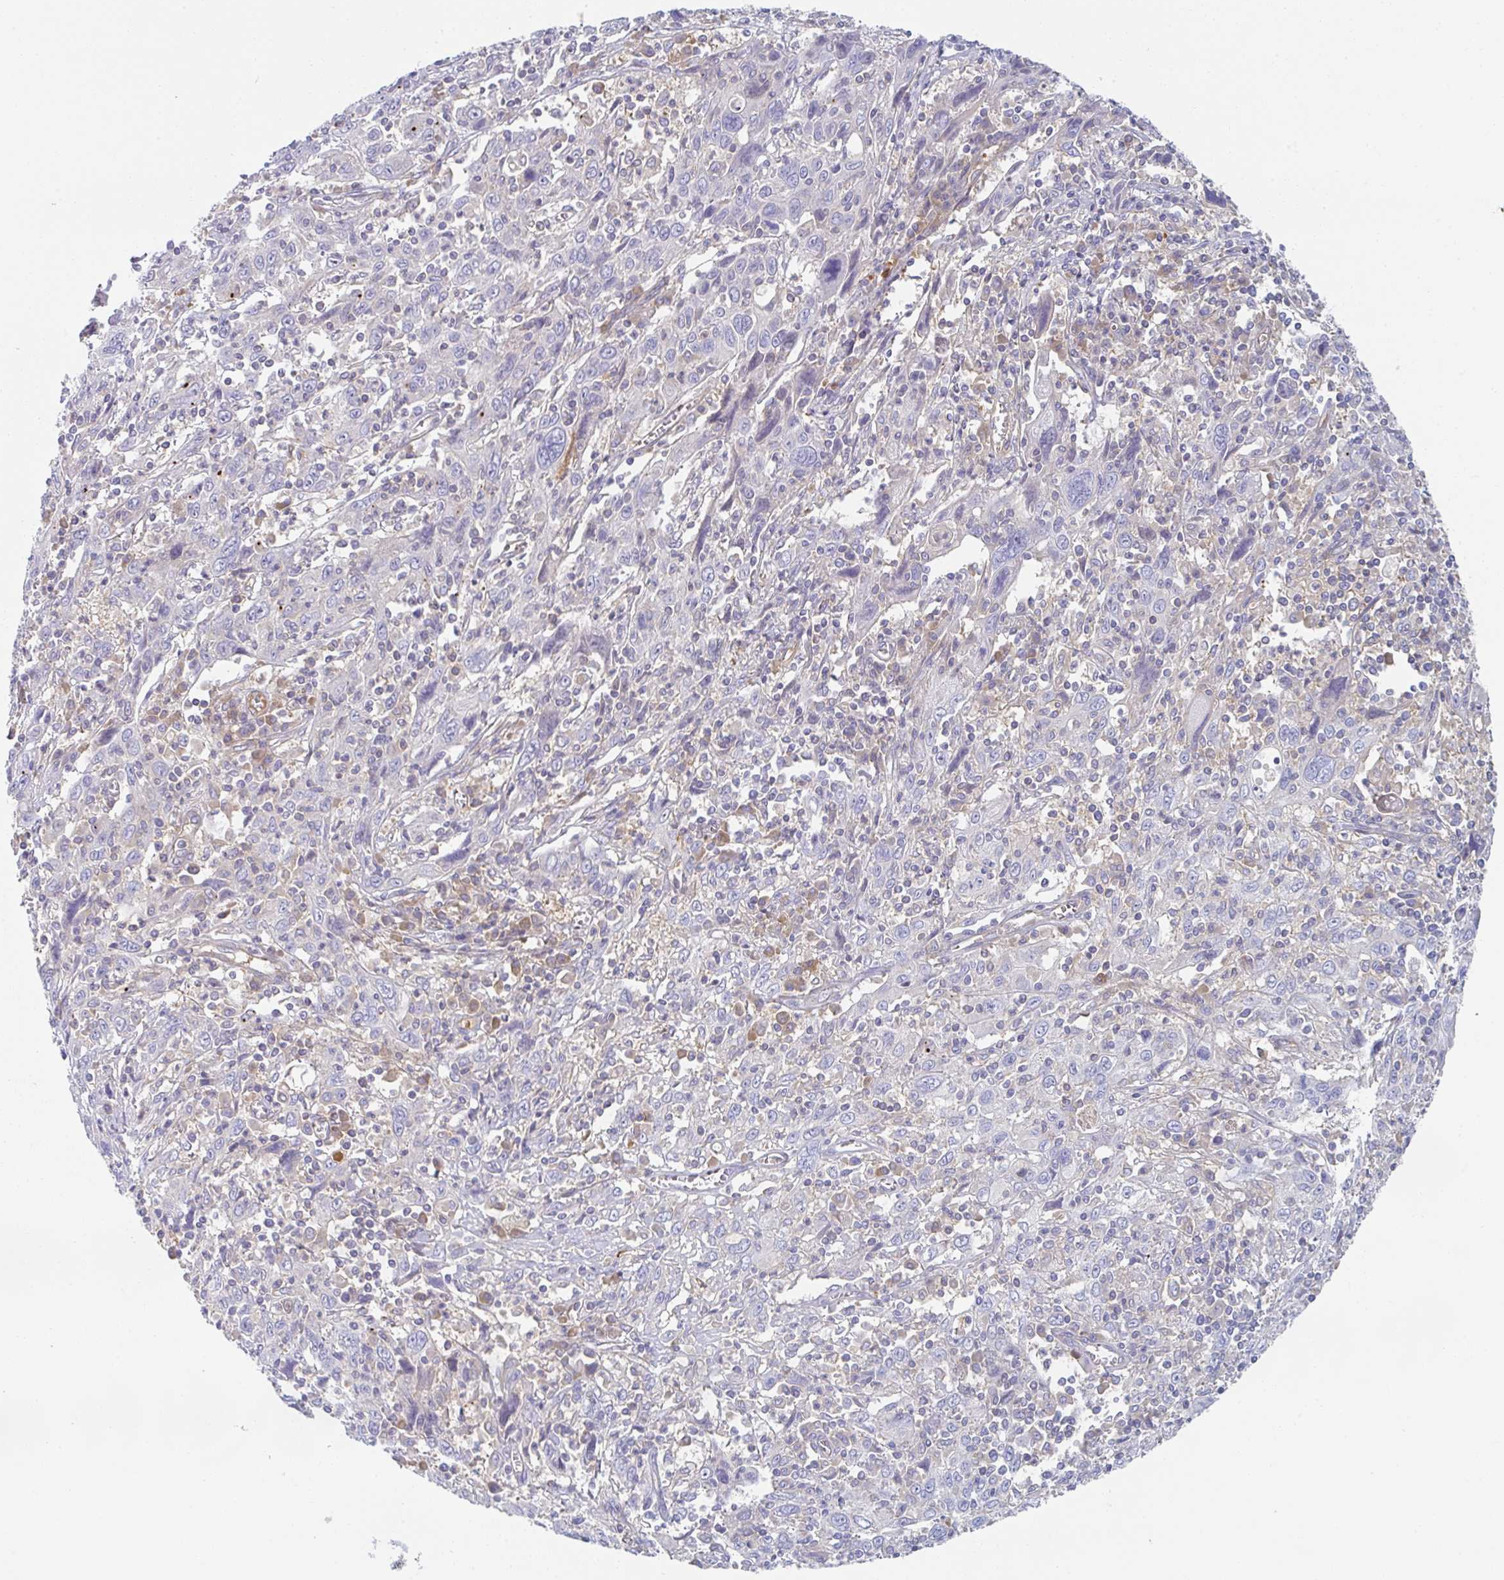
{"staining": {"intensity": "negative", "quantity": "none", "location": "none"}, "tissue": "cervical cancer", "cell_type": "Tumor cells", "image_type": "cancer", "snomed": [{"axis": "morphology", "description": "Squamous cell carcinoma, NOS"}, {"axis": "topography", "description": "Cervix"}], "caption": "DAB (3,3'-diaminobenzidine) immunohistochemical staining of cervical cancer (squamous cell carcinoma) displays no significant positivity in tumor cells. The staining is performed using DAB (3,3'-diaminobenzidine) brown chromogen with nuclei counter-stained in using hematoxylin.", "gene": "AMPD2", "patient": {"sex": "female", "age": 46}}